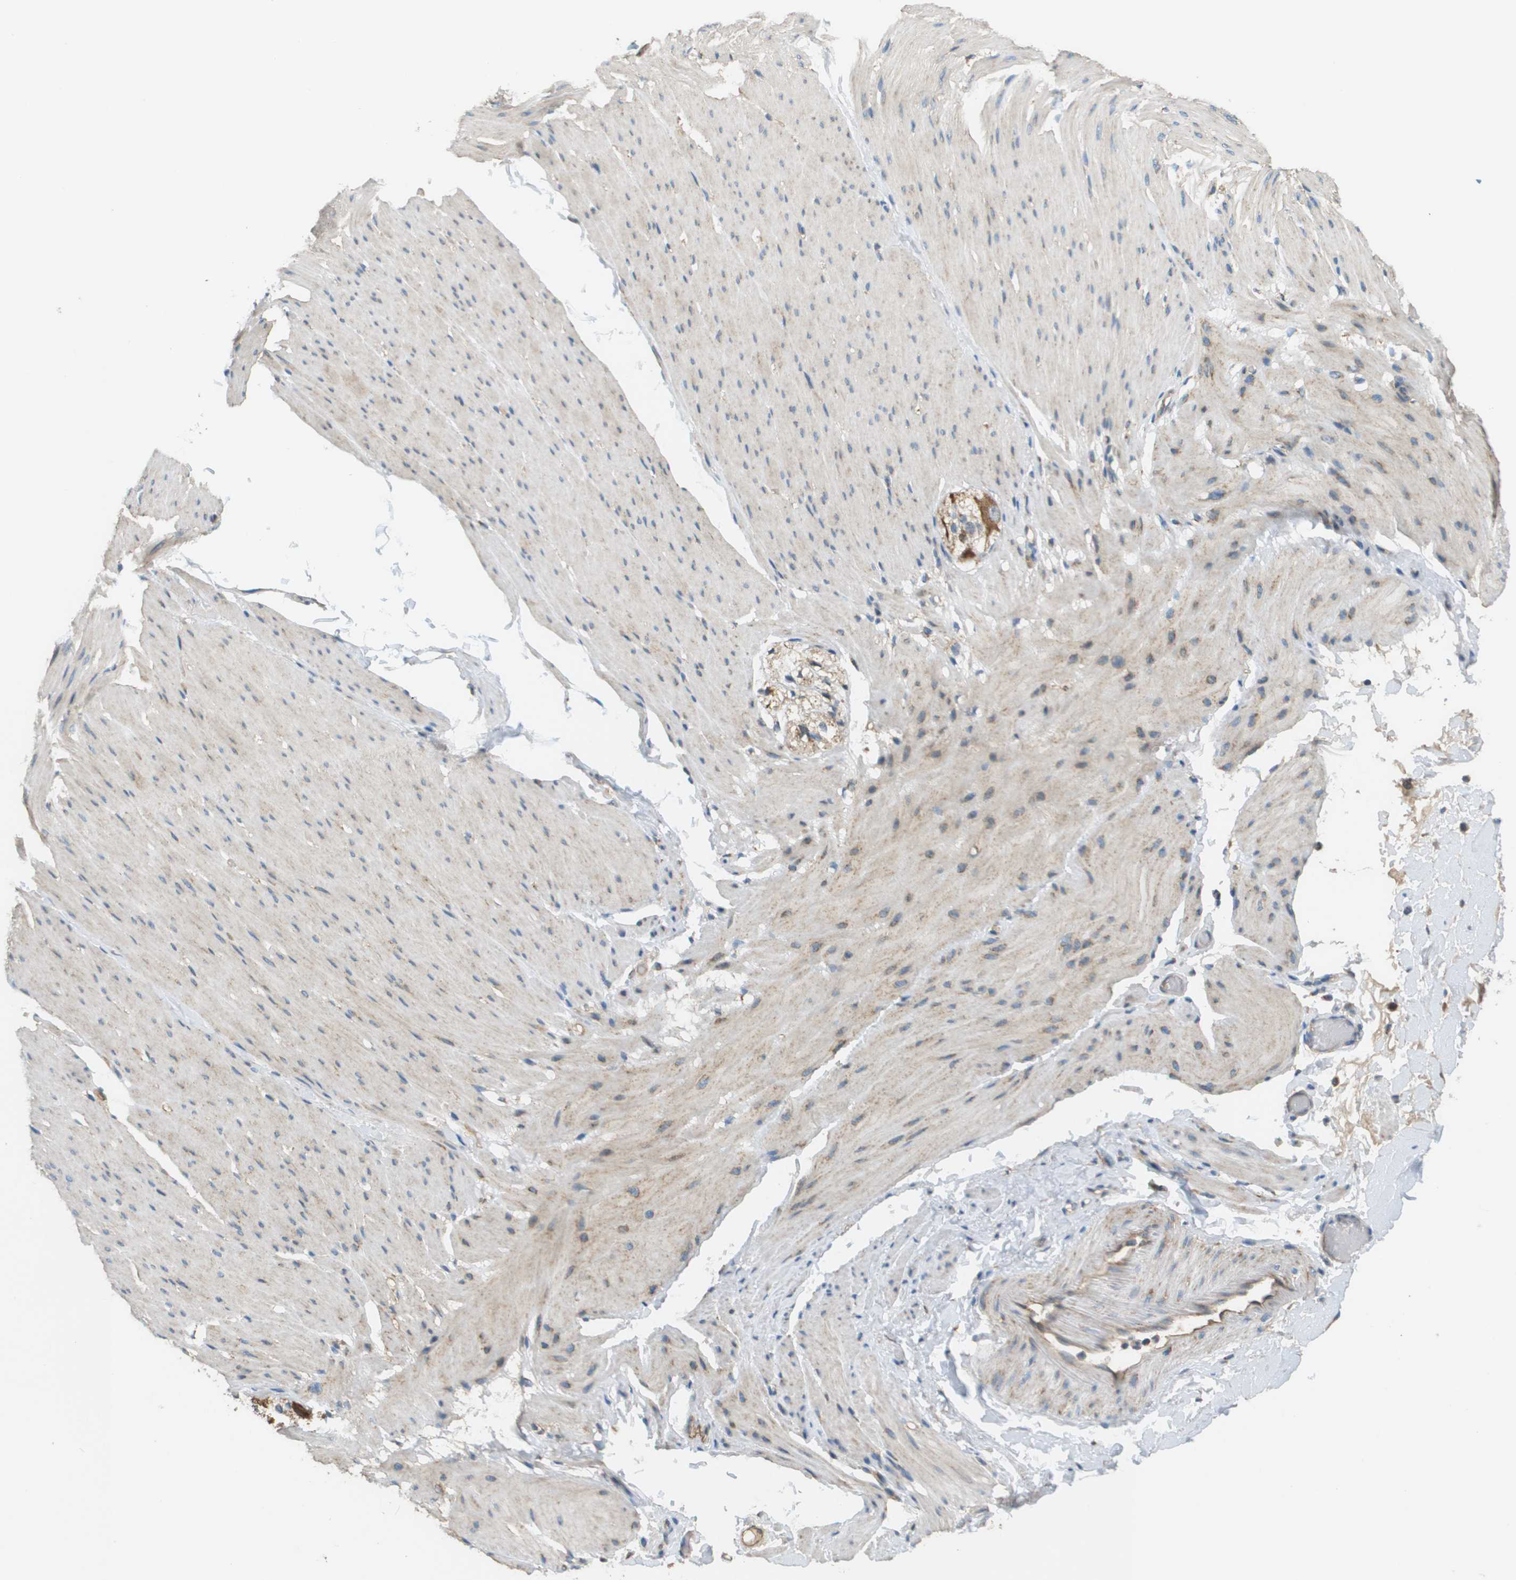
{"staining": {"intensity": "weak", "quantity": "<25%", "location": "cytoplasmic/membranous"}, "tissue": "smooth muscle", "cell_type": "Smooth muscle cells", "image_type": "normal", "snomed": [{"axis": "morphology", "description": "Normal tissue, NOS"}, {"axis": "topography", "description": "Smooth muscle"}, {"axis": "topography", "description": "Colon"}], "caption": "Smooth muscle cells are negative for protein expression in benign human smooth muscle.", "gene": "NRK", "patient": {"sex": "male", "age": 67}}